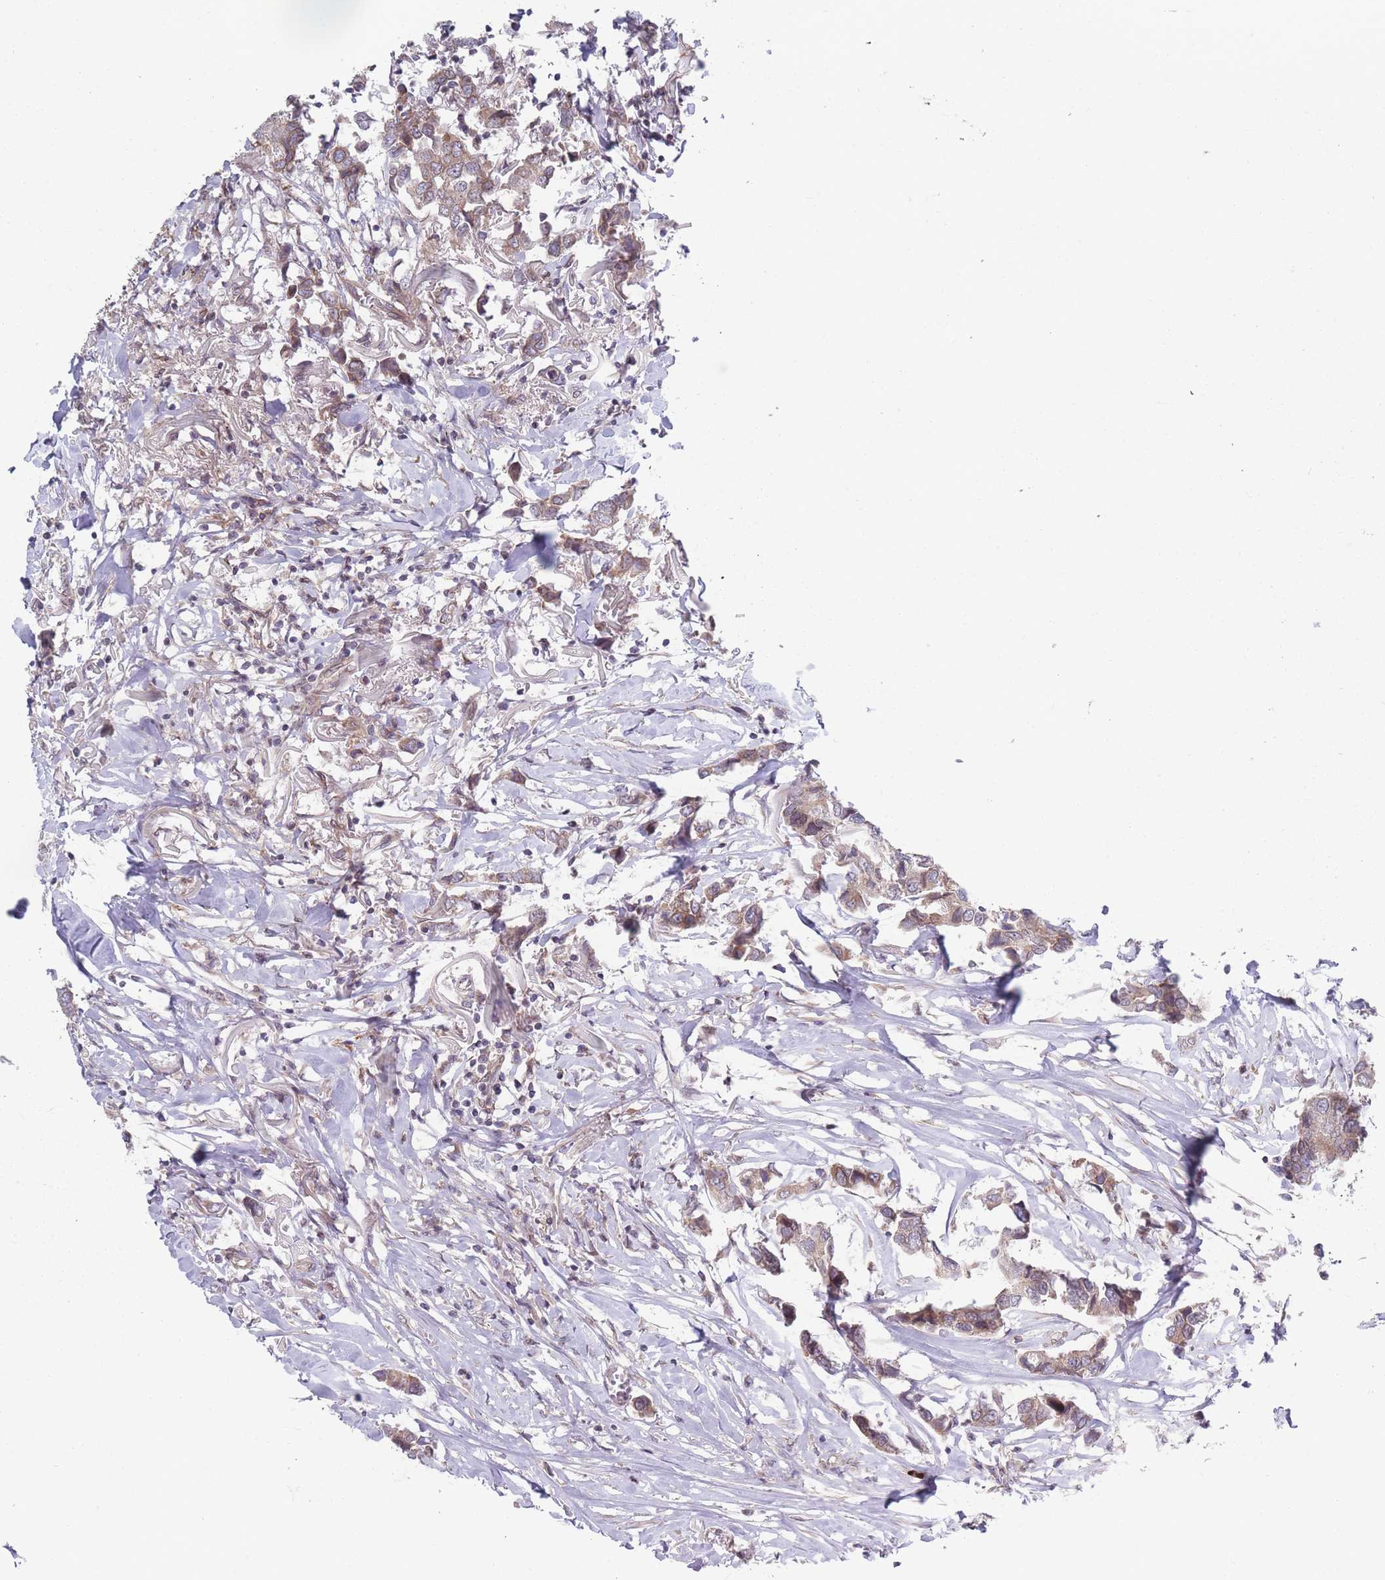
{"staining": {"intensity": "moderate", "quantity": "<25%", "location": "cytoplasmic/membranous"}, "tissue": "breast cancer", "cell_type": "Tumor cells", "image_type": "cancer", "snomed": [{"axis": "morphology", "description": "Duct carcinoma"}, {"axis": "topography", "description": "Breast"}], "caption": "High-power microscopy captured an immunohistochemistry photomicrograph of breast cancer, revealing moderate cytoplasmic/membranous positivity in about <25% of tumor cells.", "gene": "VRK2", "patient": {"sex": "female", "age": 80}}